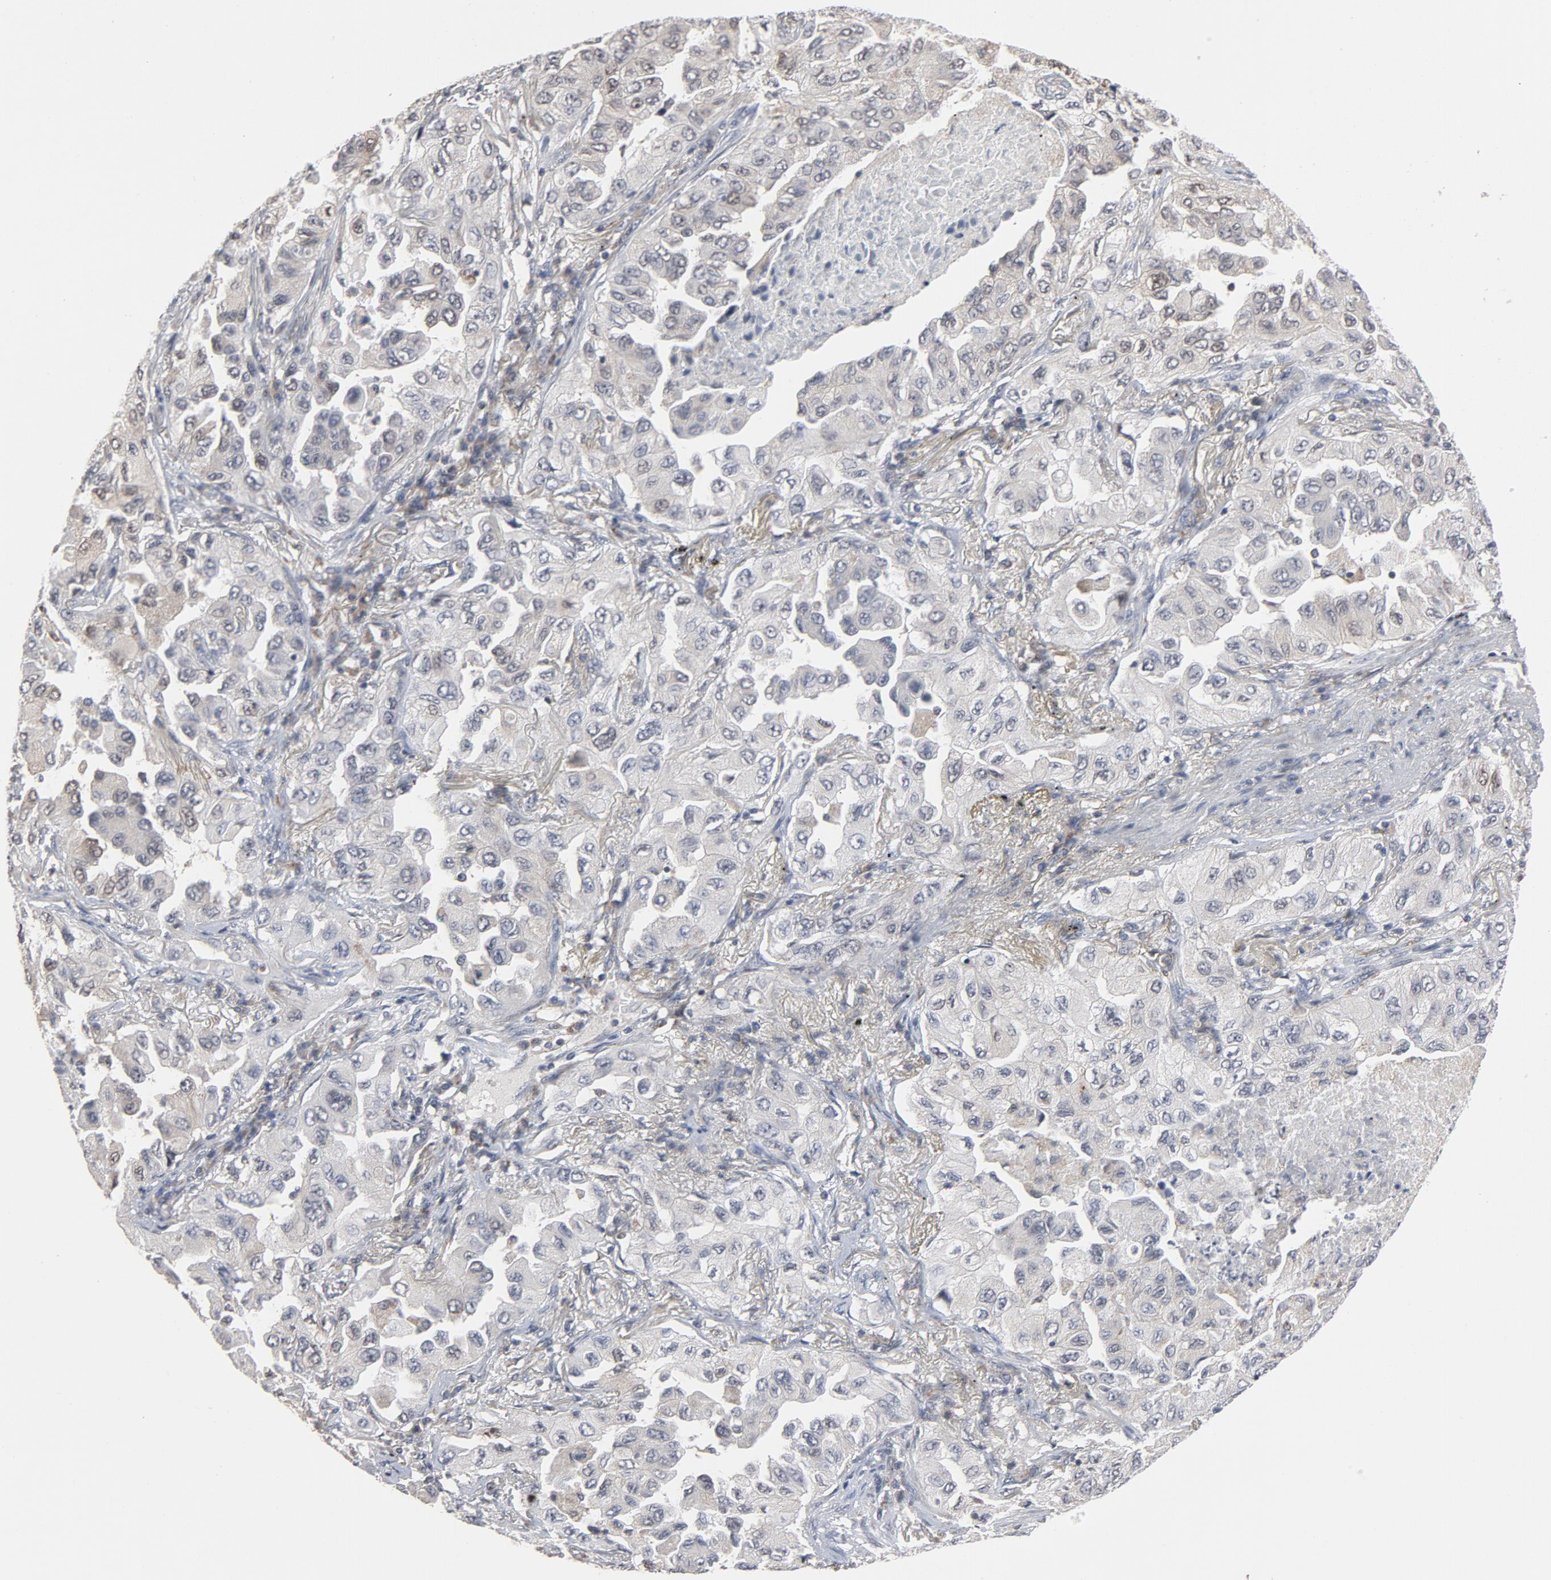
{"staining": {"intensity": "moderate", "quantity": "<25%", "location": "cytoplasmic/membranous"}, "tissue": "lung cancer", "cell_type": "Tumor cells", "image_type": "cancer", "snomed": [{"axis": "morphology", "description": "Adenocarcinoma, NOS"}, {"axis": "topography", "description": "Lung"}], "caption": "A brown stain highlights moderate cytoplasmic/membranous positivity of a protein in adenocarcinoma (lung) tumor cells.", "gene": "PPP1R1B", "patient": {"sex": "female", "age": 65}}